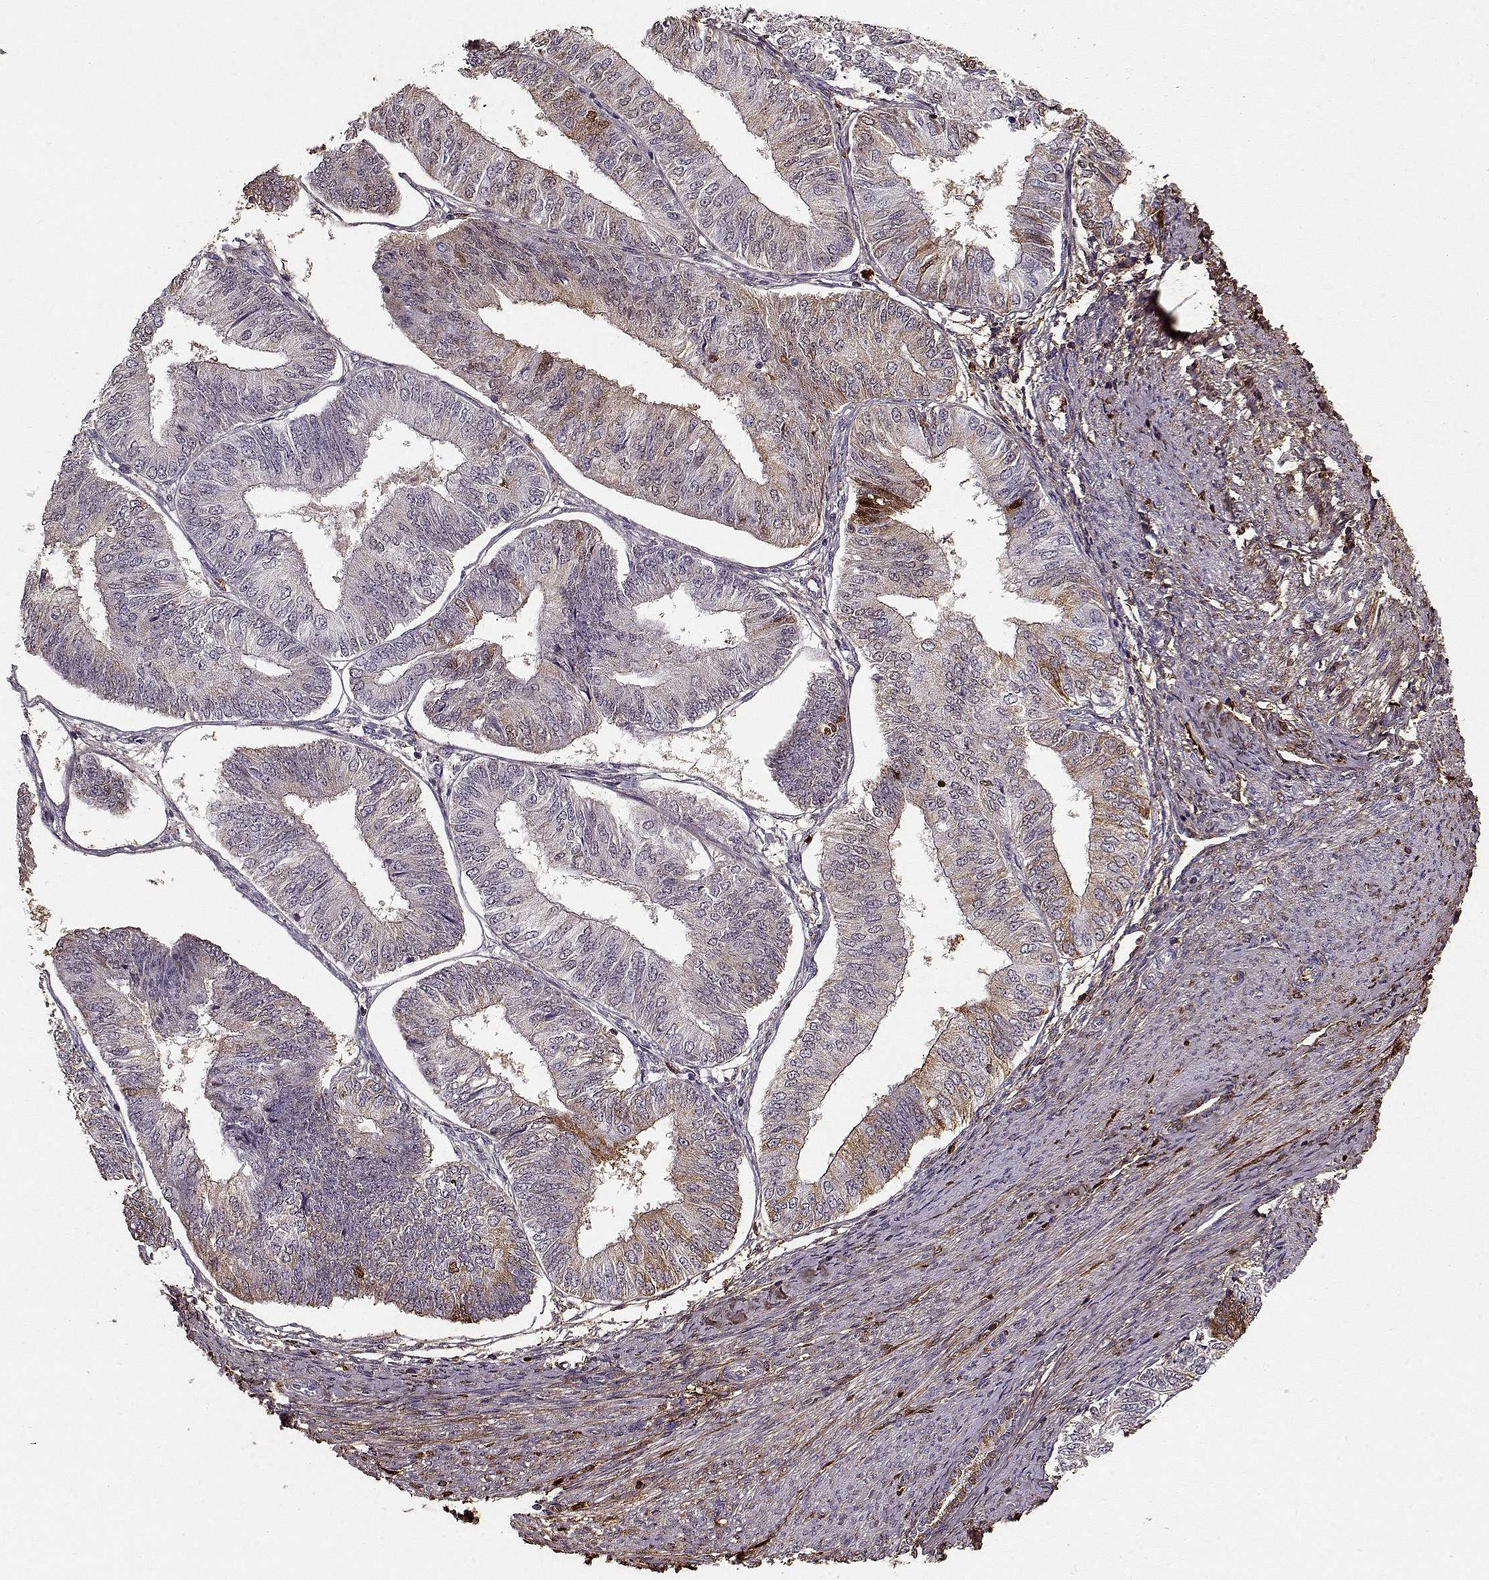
{"staining": {"intensity": "moderate", "quantity": "<25%", "location": "cytoplasmic/membranous"}, "tissue": "endometrial cancer", "cell_type": "Tumor cells", "image_type": "cancer", "snomed": [{"axis": "morphology", "description": "Adenocarcinoma, NOS"}, {"axis": "topography", "description": "Endometrium"}], "caption": "A brown stain highlights moderate cytoplasmic/membranous staining of a protein in endometrial adenocarcinoma tumor cells.", "gene": "LUM", "patient": {"sex": "female", "age": 58}}